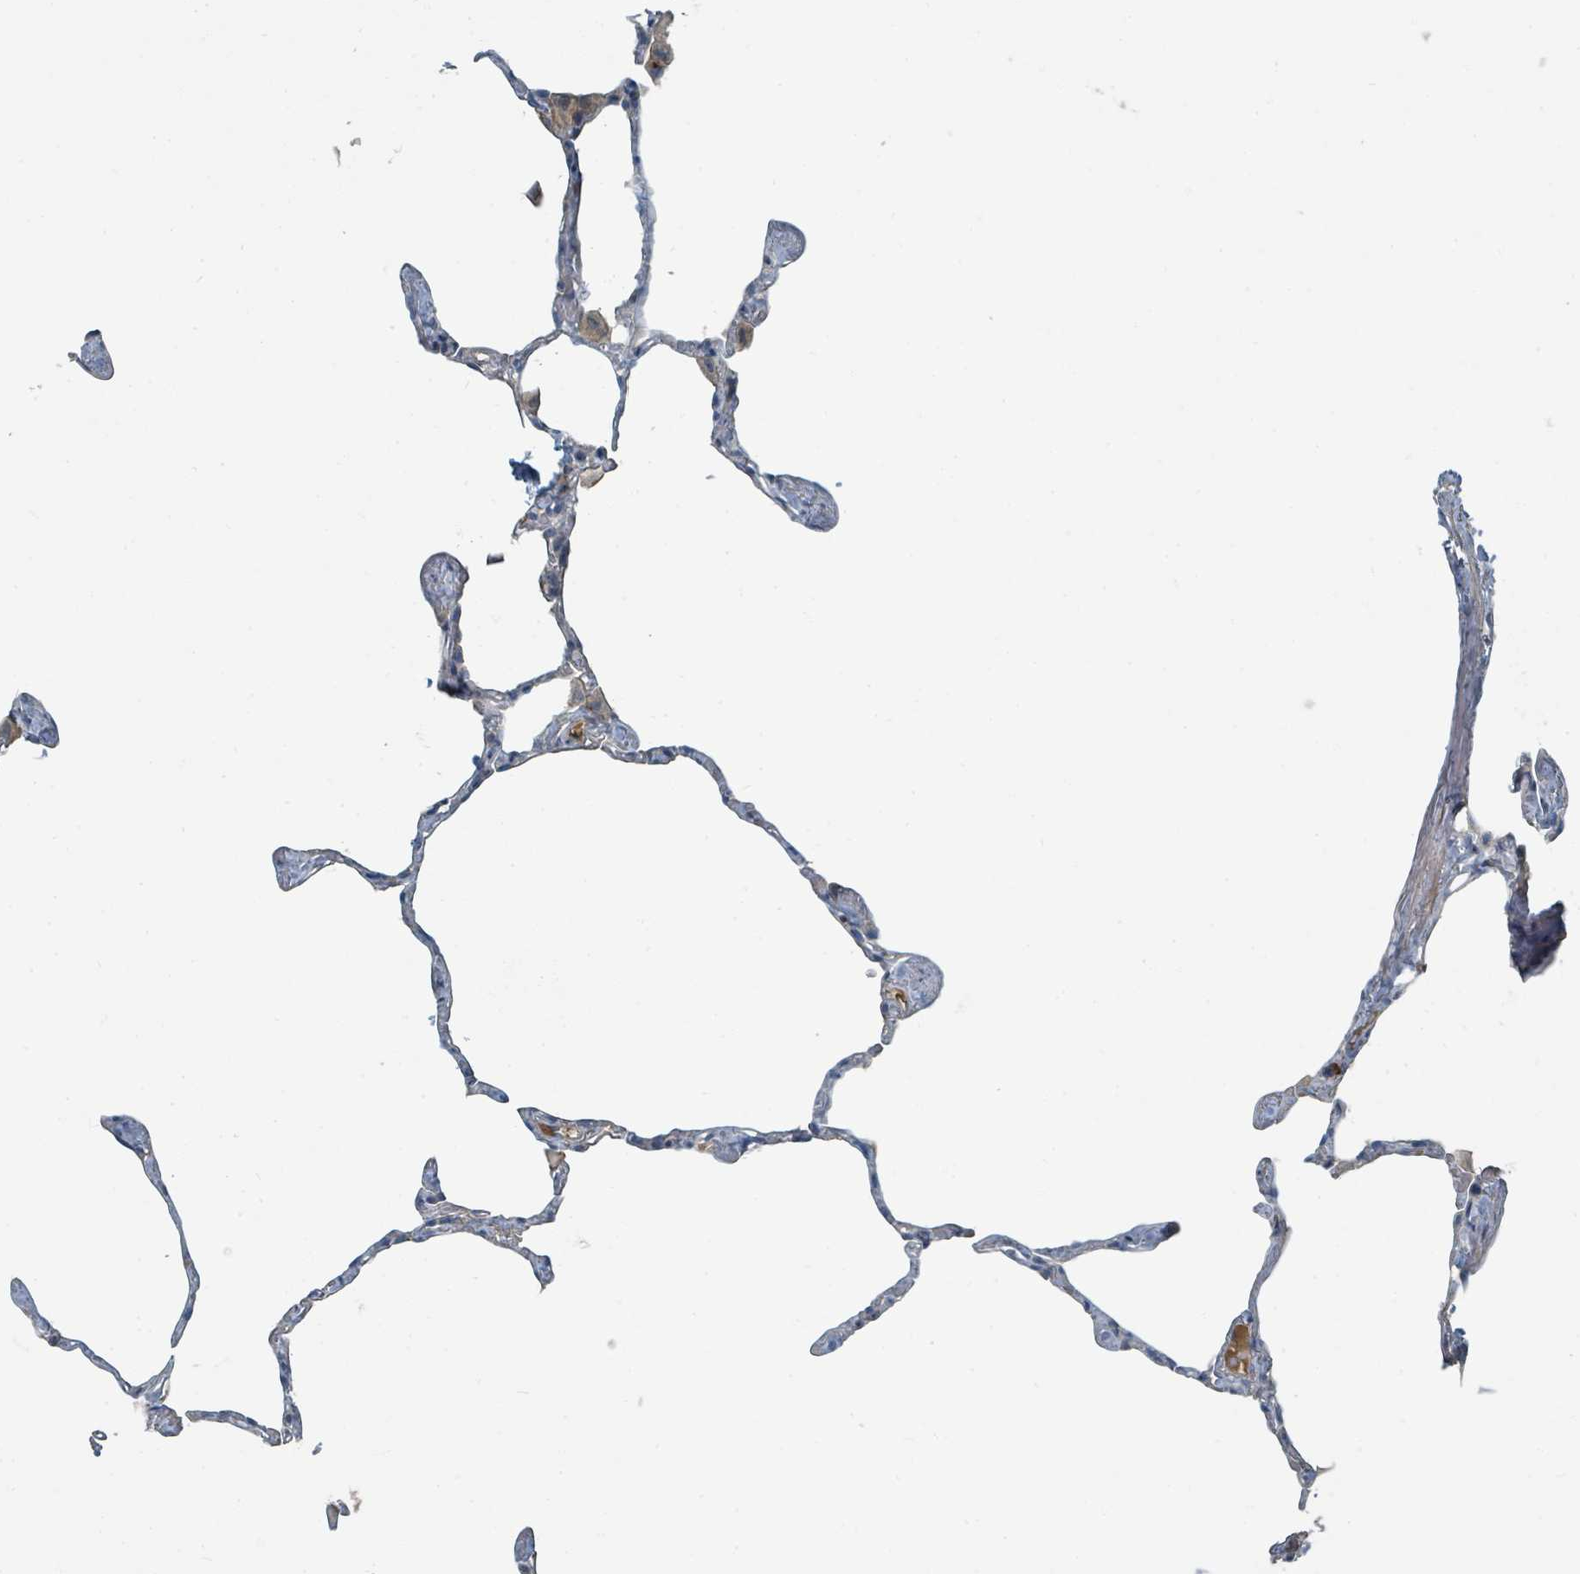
{"staining": {"intensity": "negative", "quantity": "none", "location": "none"}, "tissue": "lung", "cell_type": "Alveolar cells", "image_type": "normal", "snomed": [{"axis": "morphology", "description": "Normal tissue, NOS"}, {"axis": "topography", "description": "Lung"}], "caption": "The photomicrograph shows no staining of alveolar cells in normal lung. (Stains: DAB (3,3'-diaminobenzidine) immunohistochemistry (IHC) with hematoxylin counter stain, Microscopy: brightfield microscopy at high magnification).", "gene": "SLC44A5", "patient": {"sex": "male", "age": 65}}